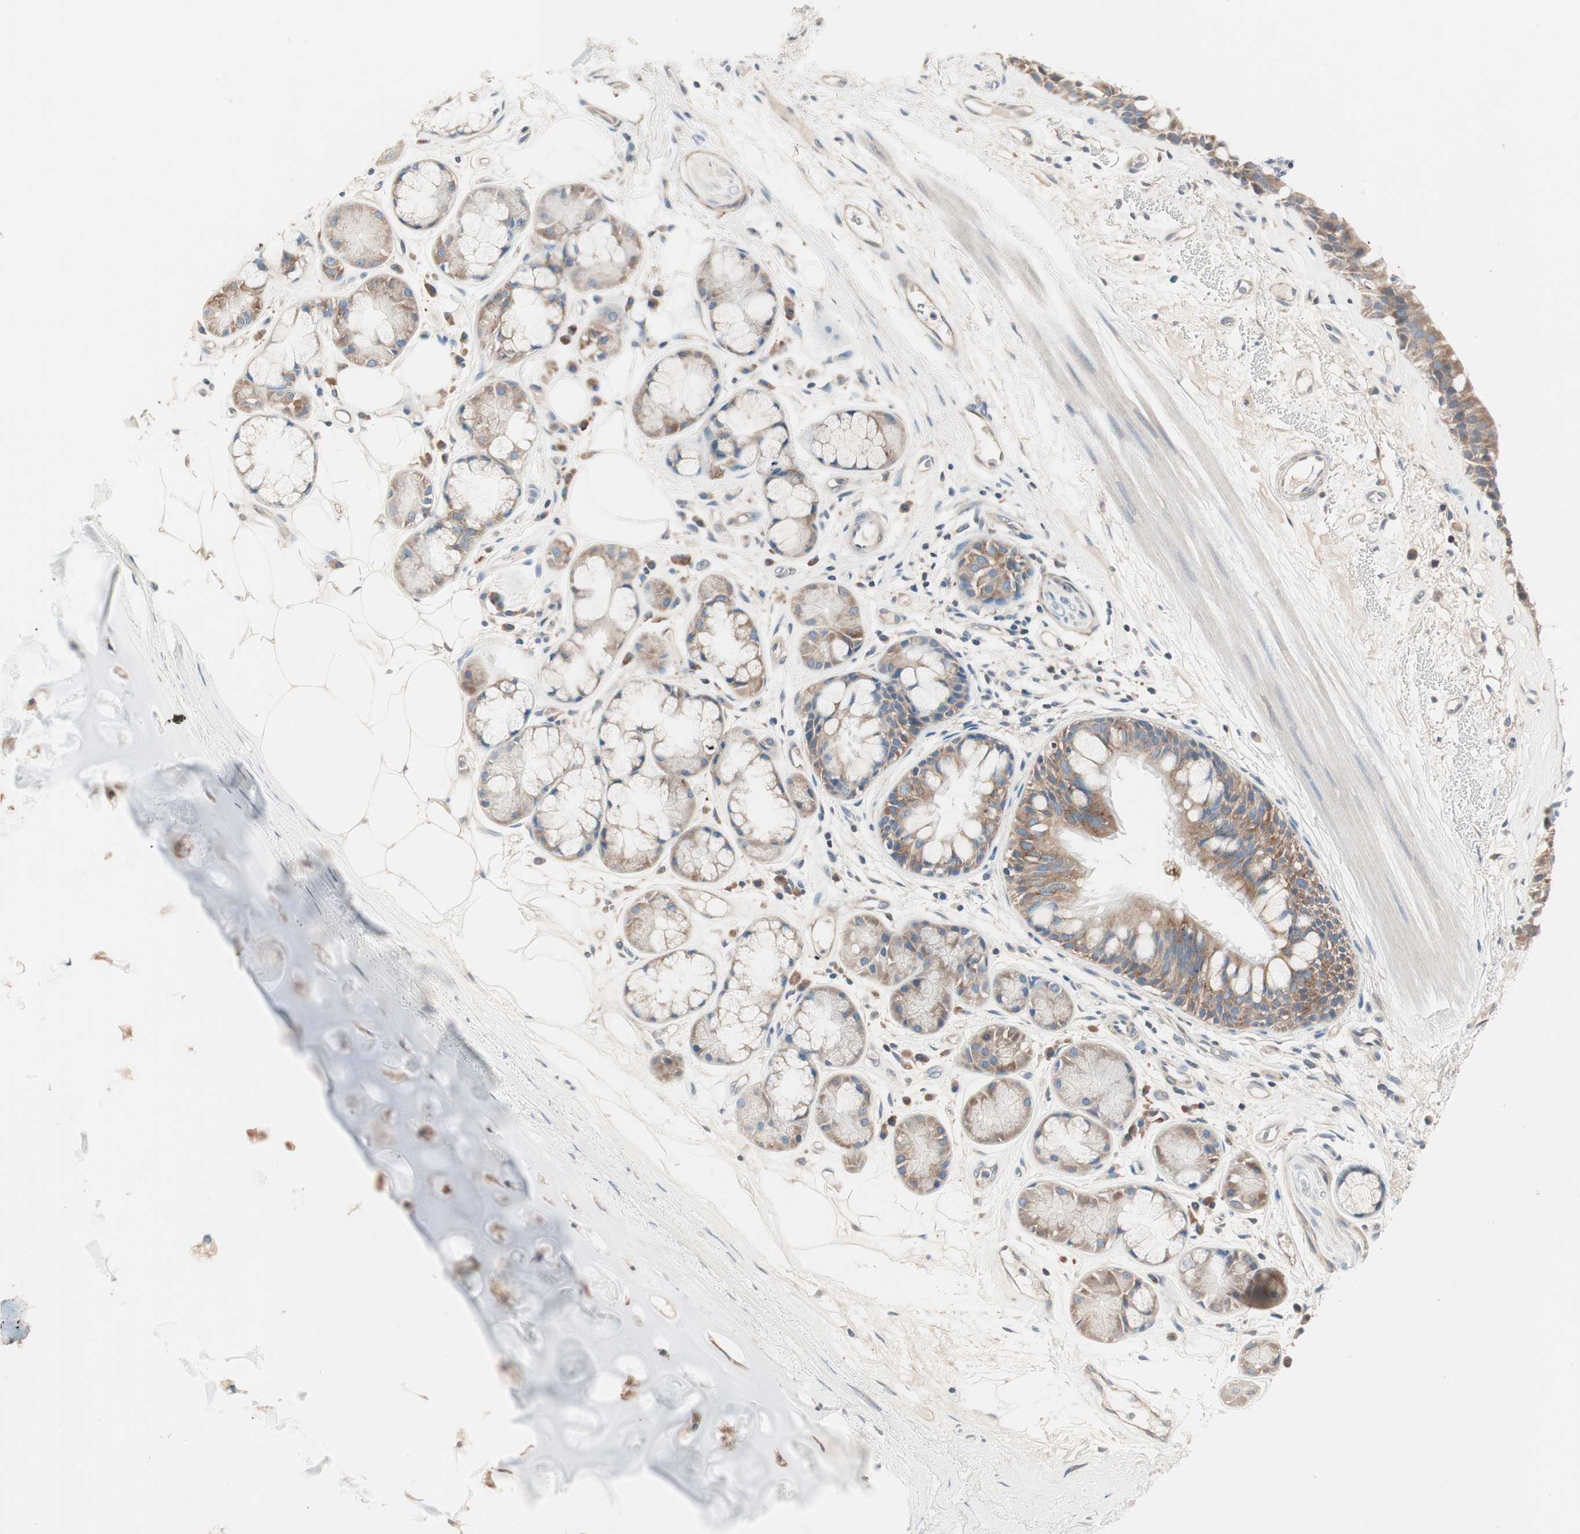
{"staining": {"intensity": "moderate", "quantity": ">75%", "location": "cytoplasmic/membranous"}, "tissue": "bronchus", "cell_type": "Respiratory epithelial cells", "image_type": "normal", "snomed": [{"axis": "morphology", "description": "Normal tissue, NOS"}, {"axis": "topography", "description": "Bronchus"}], "caption": "About >75% of respiratory epithelial cells in benign human bronchus display moderate cytoplasmic/membranous protein positivity as visualized by brown immunohistochemical staining.", "gene": "RAD54B", "patient": {"sex": "male", "age": 66}}